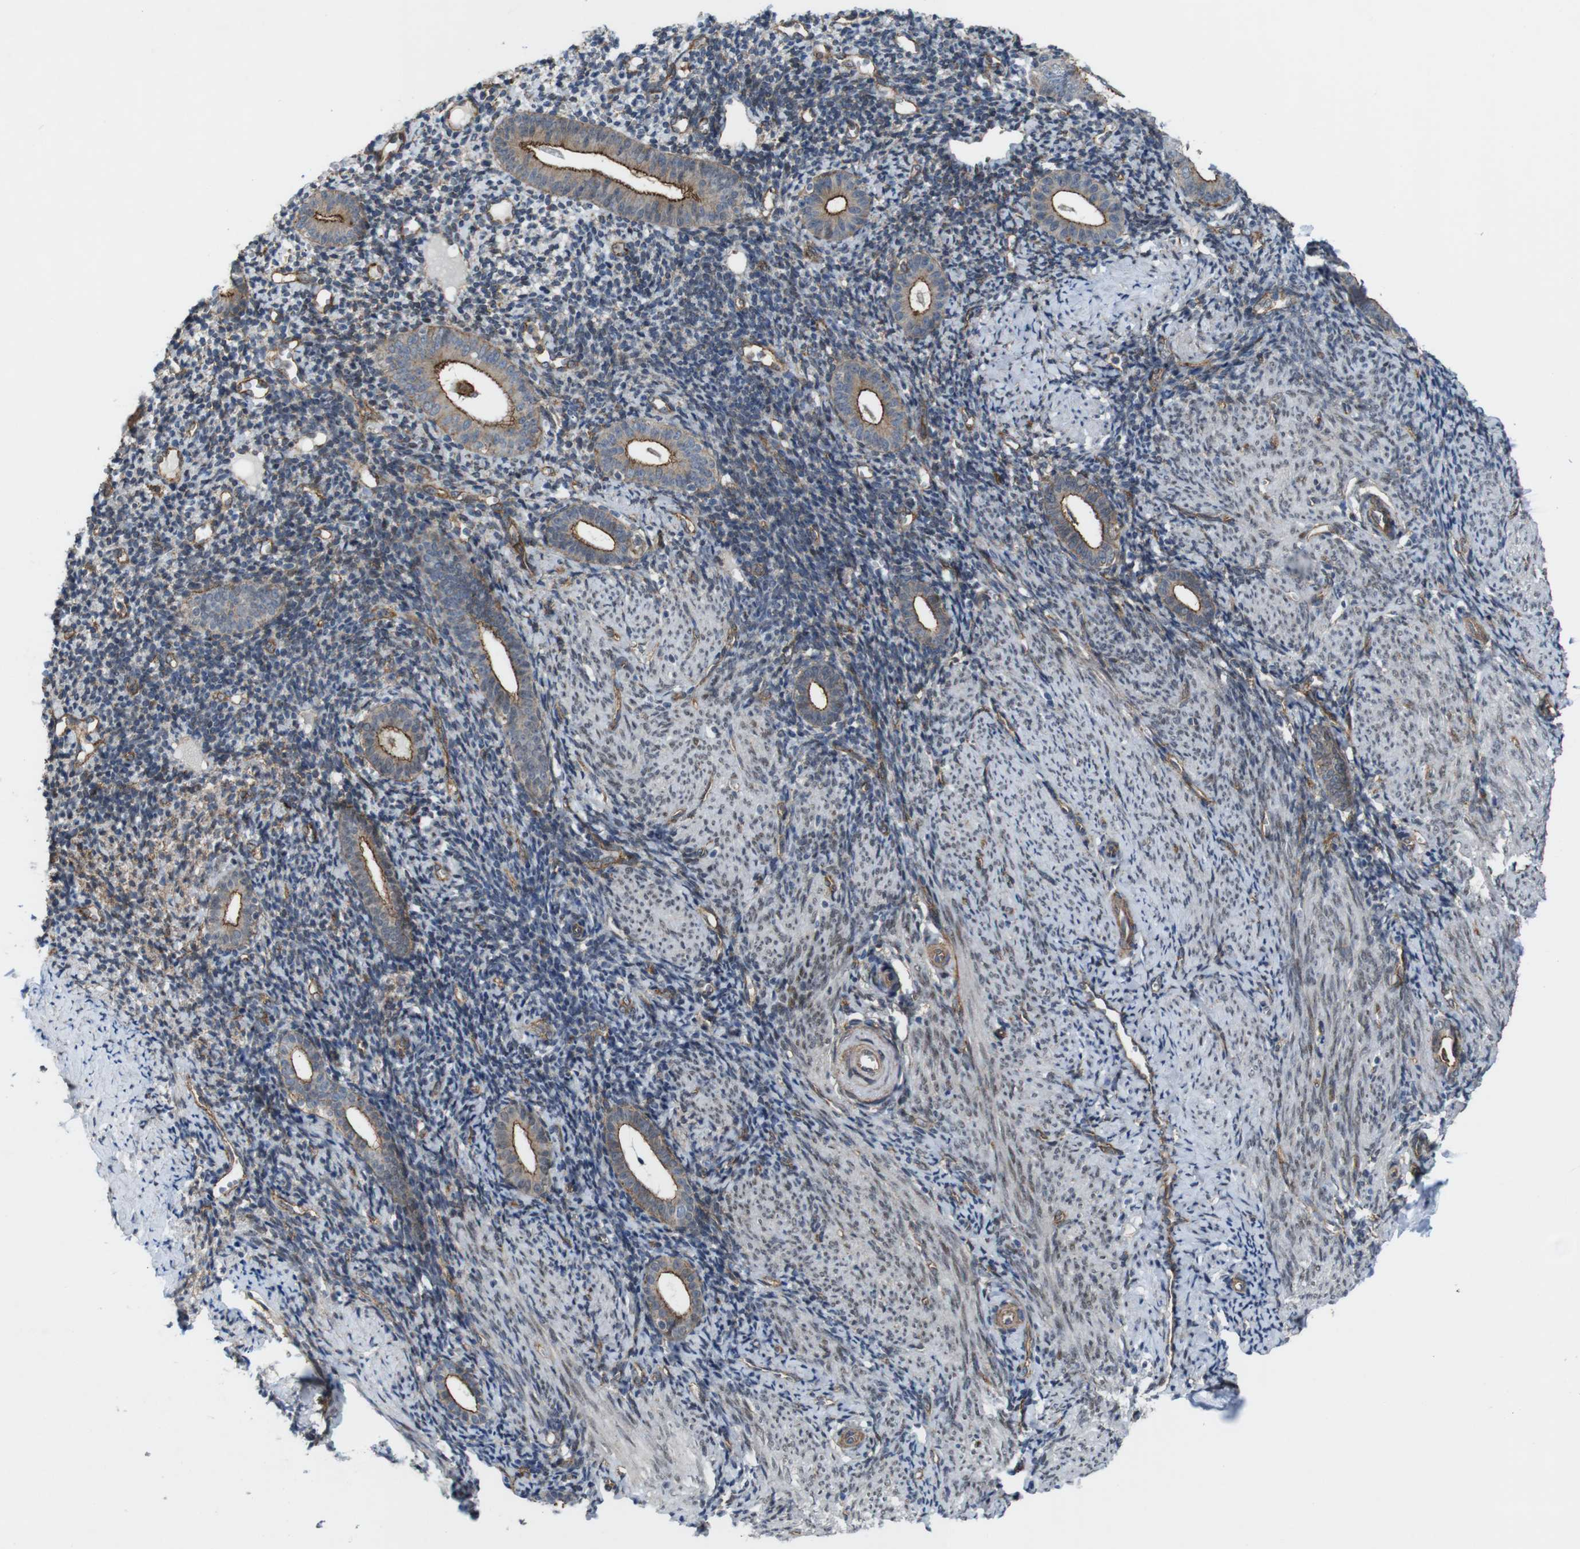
{"staining": {"intensity": "weak", "quantity": "25%-75%", "location": "cytoplasmic/membranous"}, "tissue": "endometrium", "cell_type": "Cells in endometrial stroma", "image_type": "normal", "snomed": [{"axis": "morphology", "description": "Normal tissue, NOS"}, {"axis": "topography", "description": "Endometrium"}], "caption": "The immunohistochemical stain labels weak cytoplasmic/membranous expression in cells in endometrial stroma of normal endometrium. The staining is performed using DAB (3,3'-diaminobenzidine) brown chromogen to label protein expression. The nuclei are counter-stained blue using hematoxylin.", "gene": "PTGER4", "patient": {"sex": "female", "age": 50}}